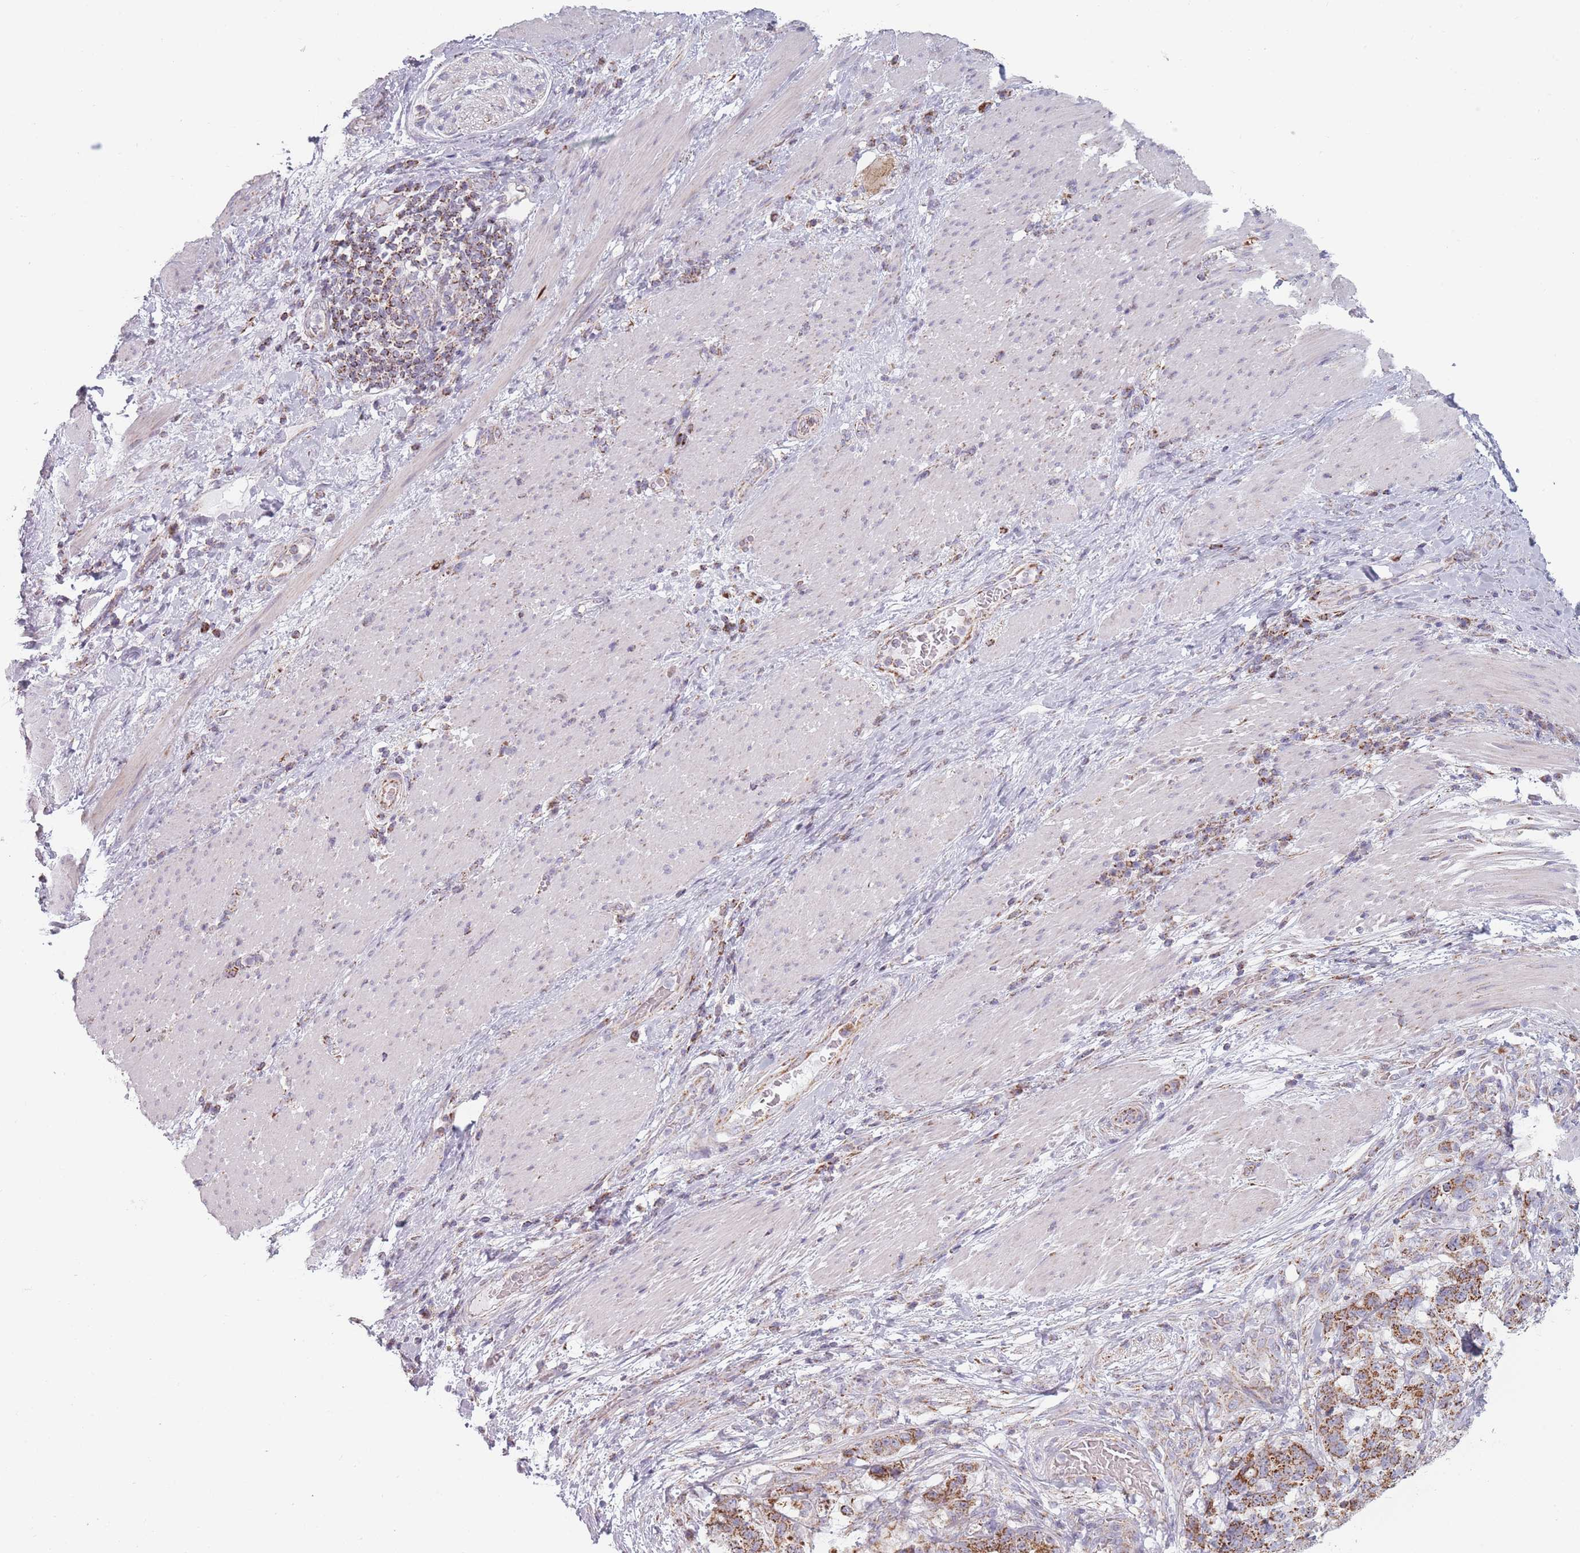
{"staining": {"intensity": "strong", "quantity": ">75%", "location": "cytoplasmic/membranous"}, "tissue": "stomach cancer", "cell_type": "Tumor cells", "image_type": "cancer", "snomed": [{"axis": "morphology", "description": "Normal tissue, NOS"}, {"axis": "morphology", "description": "Adenocarcinoma, NOS"}, {"axis": "topography", "description": "Stomach"}], "caption": "A histopathology image showing strong cytoplasmic/membranous expression in approximately >75% of tumor cells in stomach cancer, as visualized by brown immunohistochemical staining.", "gene": "DCHS1", "patient": {"sex": "female", "age": 64}}